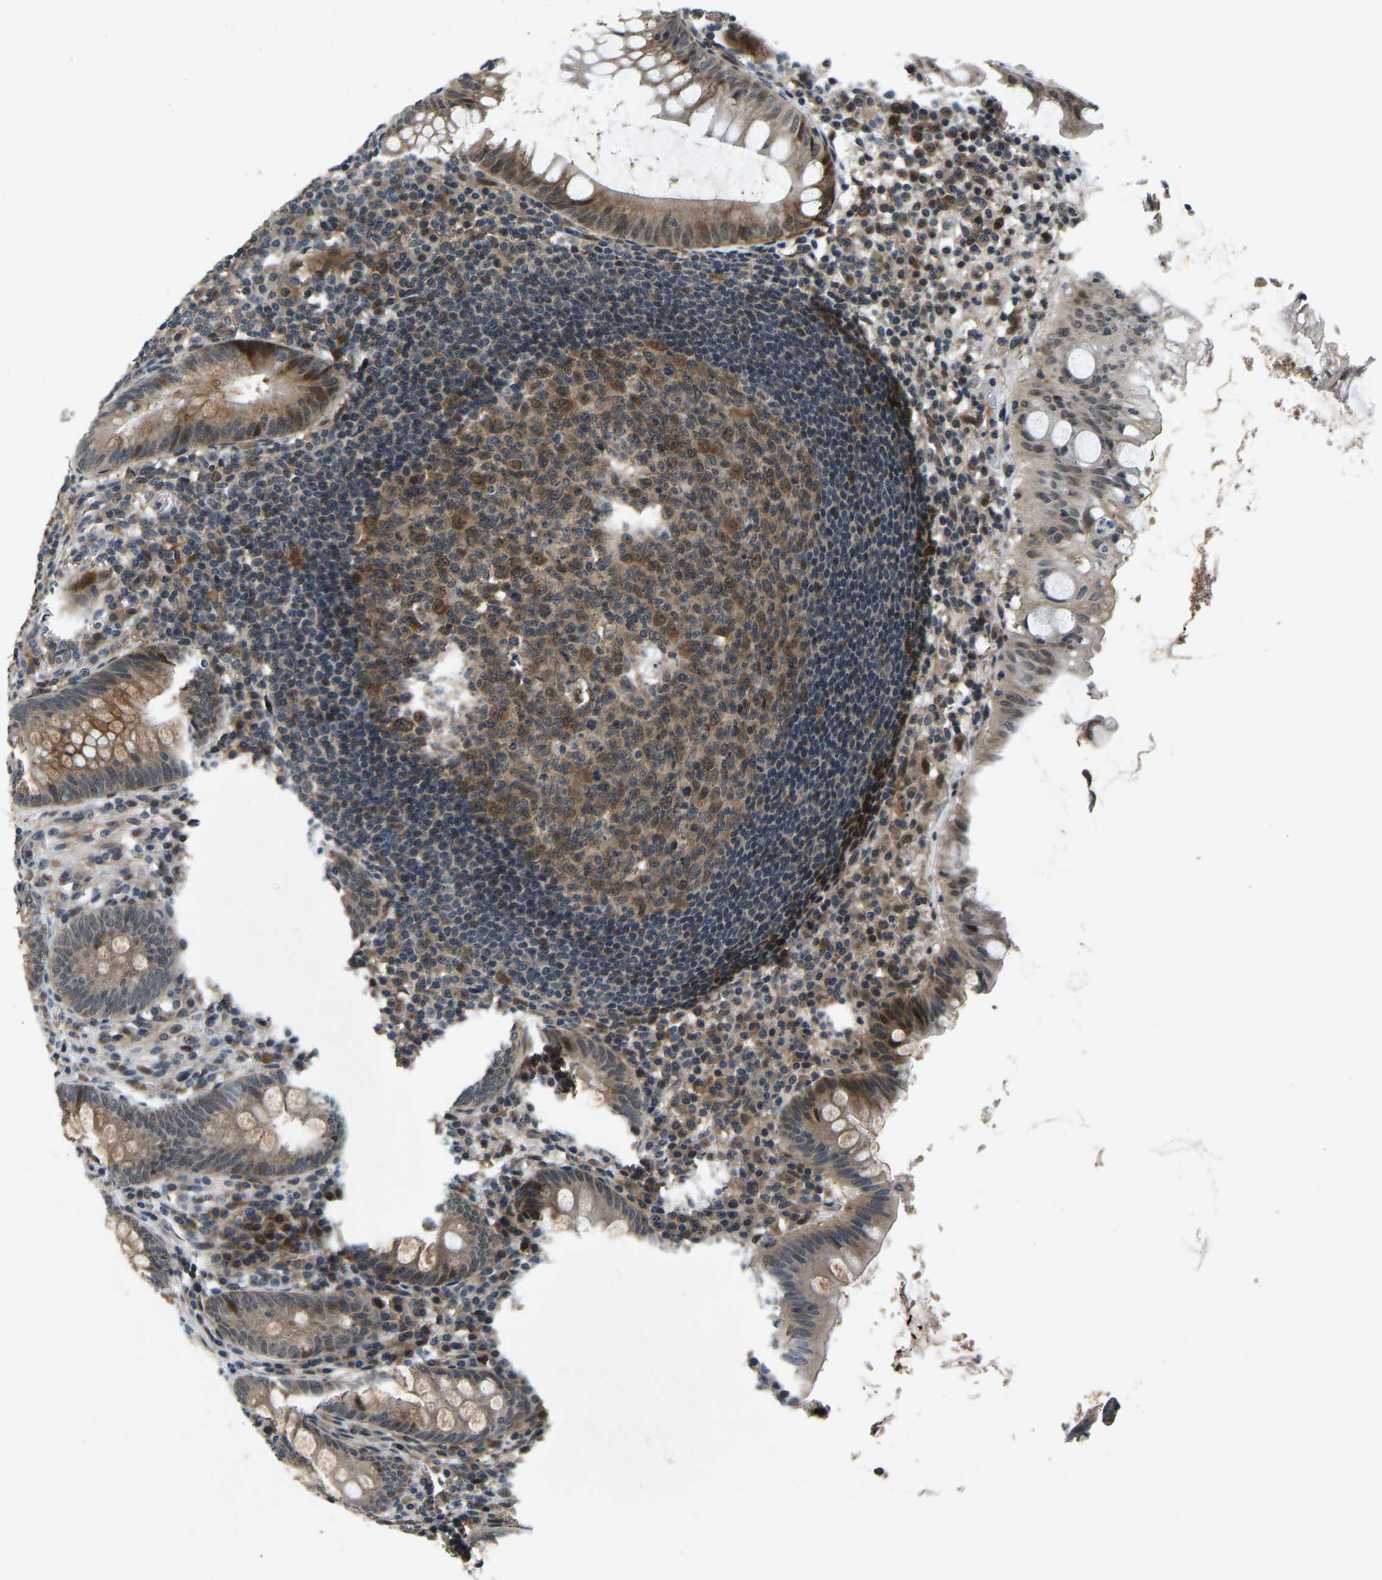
{"staining": {"intensity": "moderate", "quantity": ">75%", "location": "cytoplasmic/membranous"}, "tissue": "appendix", "cell_type": "Glandular cells", "image_type": "normal", "snomed": [{"axis": "morphology", "description": "Normal tissue, NOS"}, {"axis": "topography", "description": "Appendix"}], "caption": "This is a photomicrograph of immunohistochemistry staining of normal appendix, which shows moderate expression in the cytoplasmic/membranous of glandular cells.", "gene": "RLIM", "patient": {"sex": "male", "age": 56}}